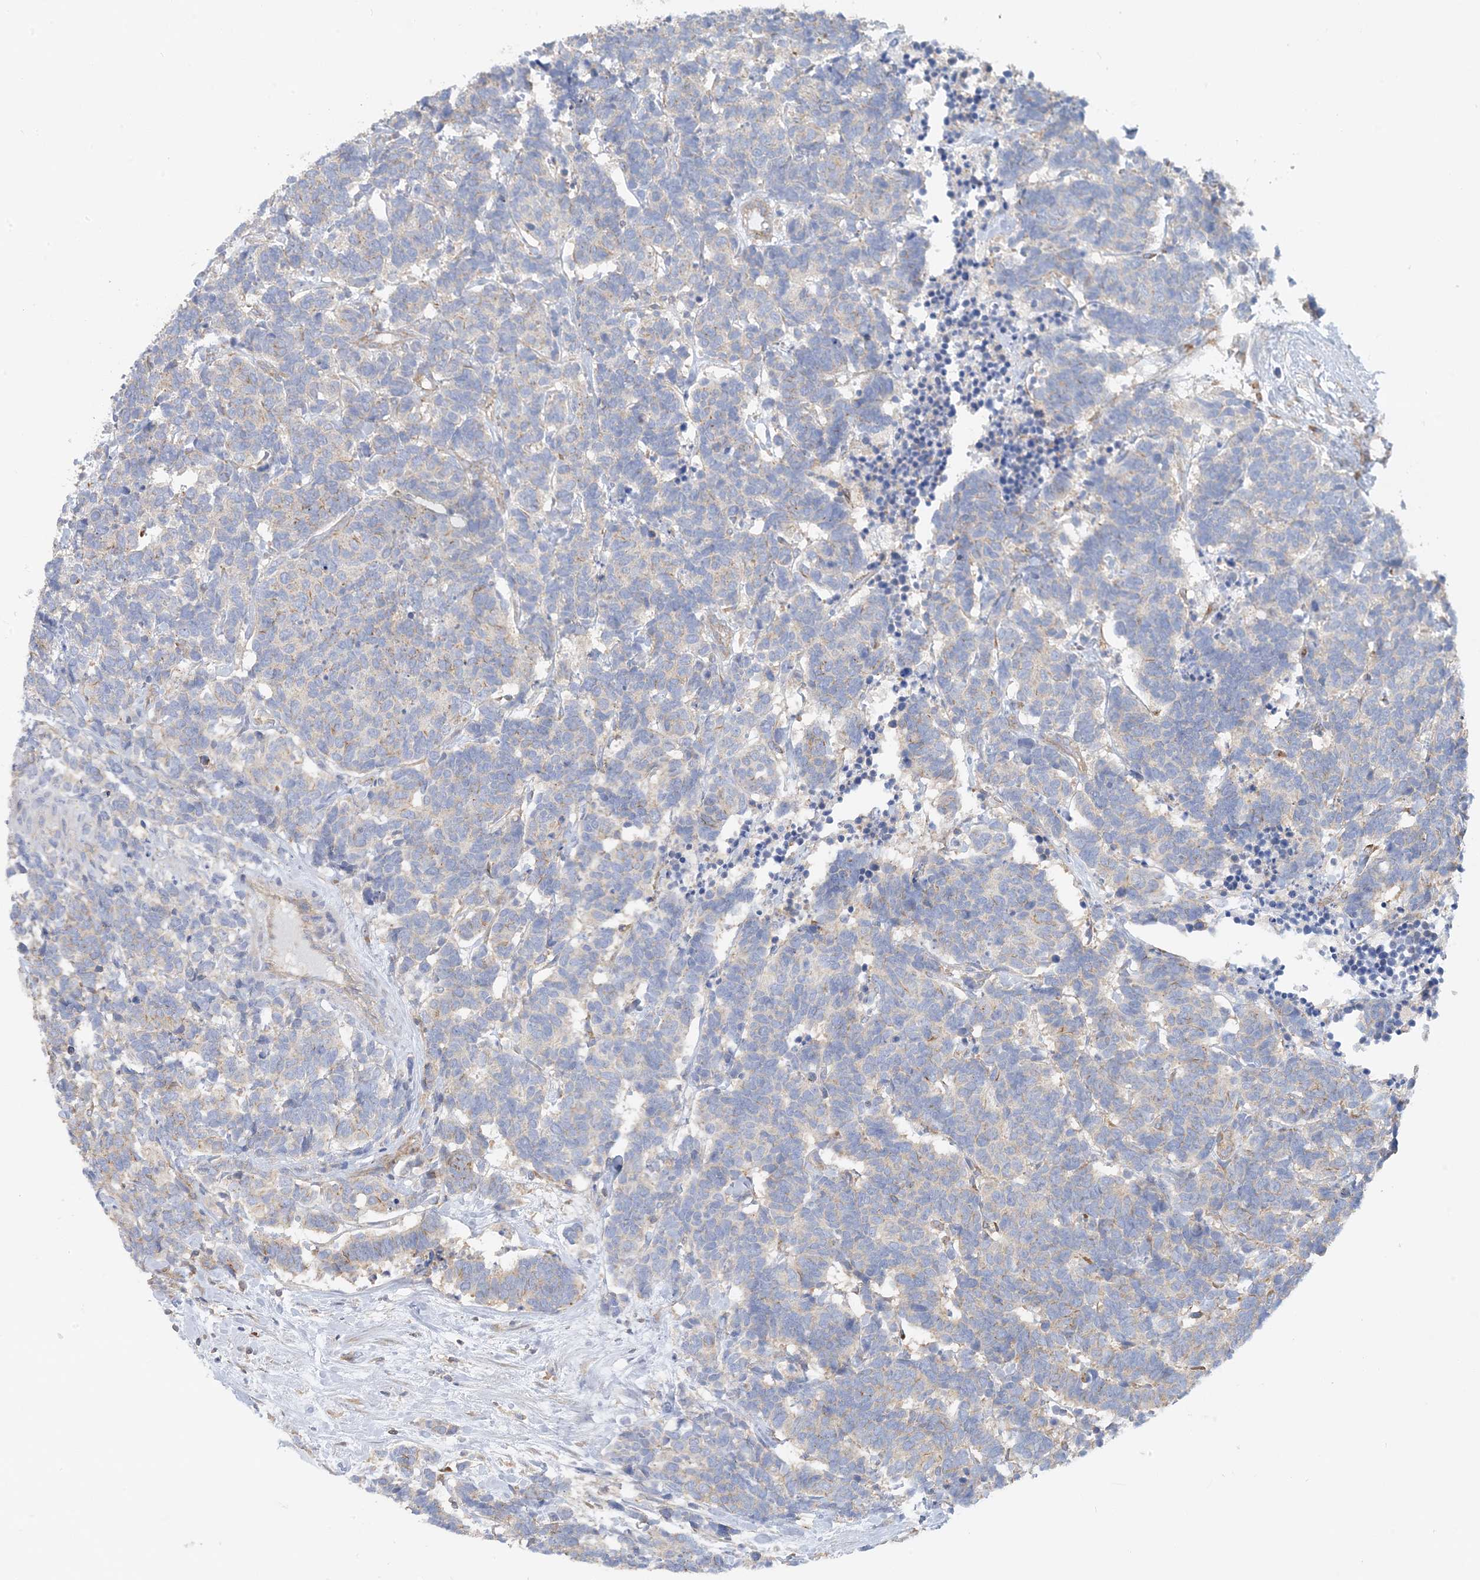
{"staining": {"intensity": "negative", "quantity": "none", "location": "none"}, "tissue": "carcinoid", "cell_type": "Tumor cells", "image_type": "cancer", "snomed": [{"axis": "morphology", "description": "Carcinoma, NOS"}, {"axis": "morphology", "description": "Carcinoid, malignant, NOS"}, {"axis": "topography", "description": "Urinary bladder"}], "caption": "Immunohistochemistry of carcinoid displays no positivity in tumor cells.", "gene": "CALHM5", "patient": {"sex": "male", "age": 57}}